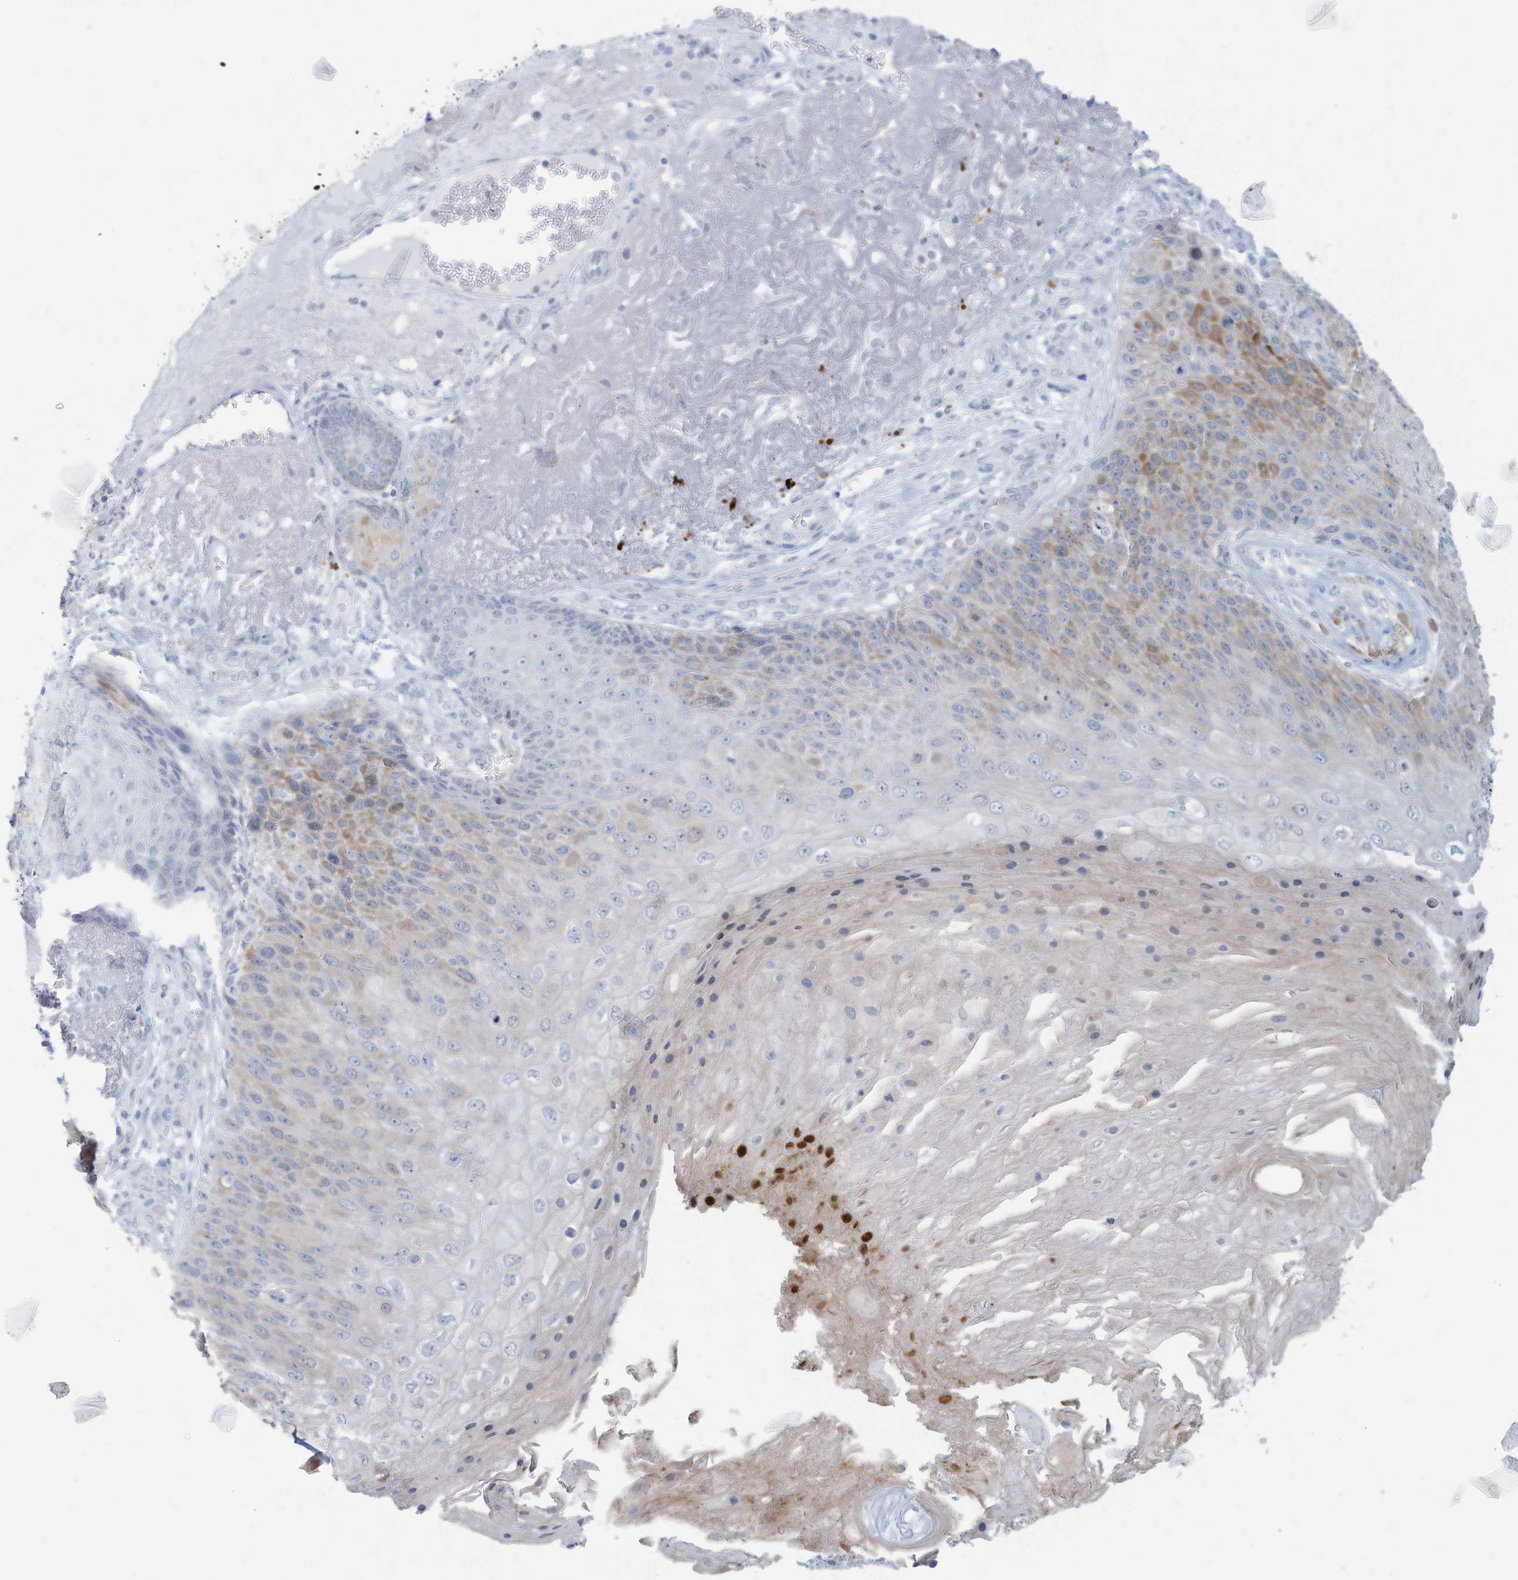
{"staining": {"intensity": "moderate", "quantity": "<25%", "location": "cytoplasmic/membranous"}, "tissue": "skin cancer", "cell_type": "Tumor cells", "image_type": "cancer", "snomed": [{"axis": "morphology", "description": "Squamous cell carcinoma, NOS"}, {"axis": "topography", "description": "Skin"}], "caption": "Squamous cell carcinoma (skin) stained with DAB immunohistochemistry reveals low levels of moderate cytoplasmic/membranous staining in about <25% of tumor cells.", "gene": "ERI2", "patient": {"sex": "female", "age": 88}}